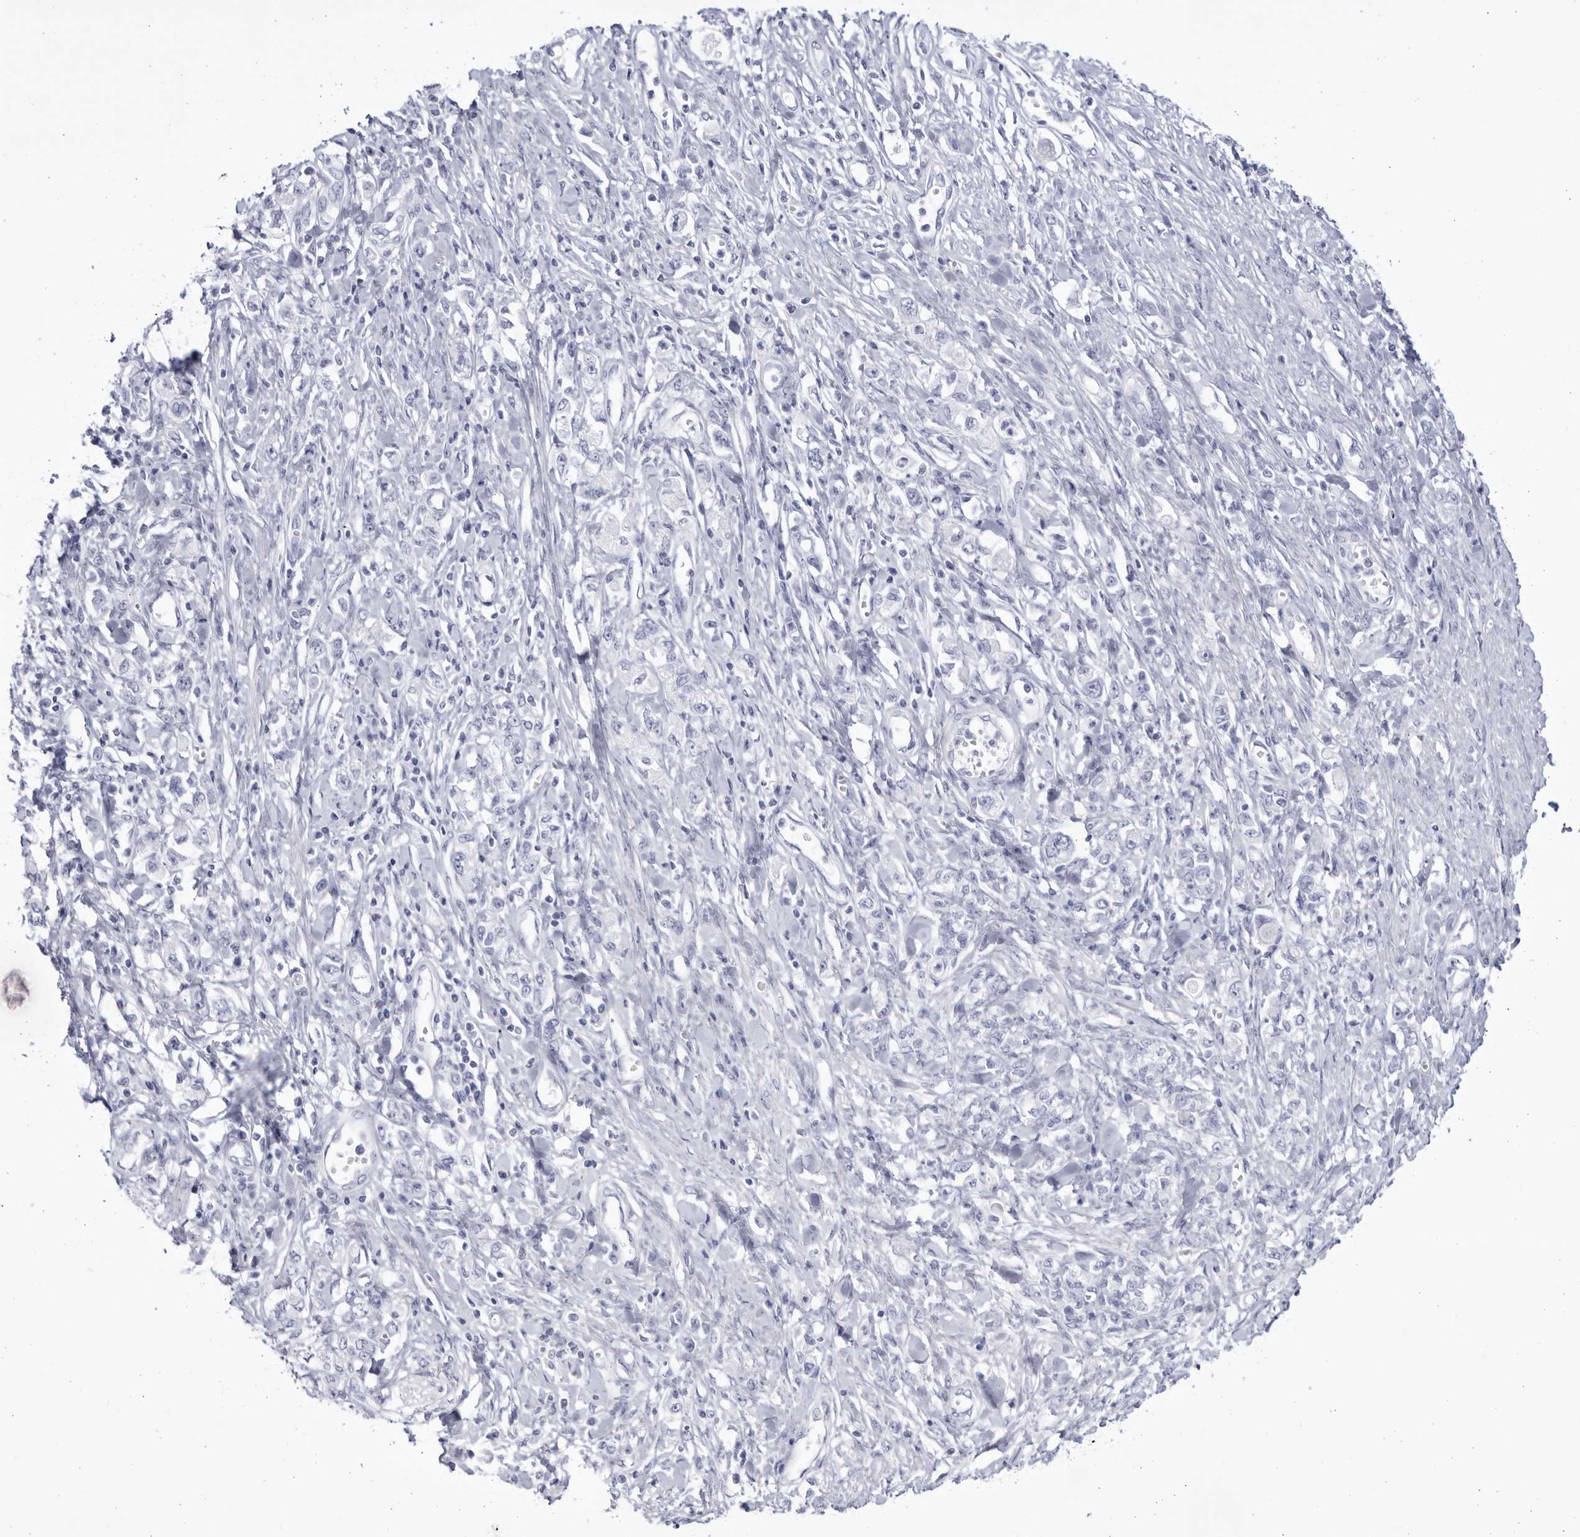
{"staining": {"intensity": "negative", "quantity": "none", "location": "none"}, "tissue": "stomach cancer", "cell_type": "Tumor cells", "image_type": "cancer", "snomed": [{"axis": "morphology", "description": "Adenocarcinoma, NOS"}, {"axis": "topography", "description": "Stomach"}], "caption": "IHC photomicrograph of stomach adenocarcinoma stained for a protein (brown), which displays no expression in tumor cells.", "gene": "CCDC181", "patient": {"sex": "female", "age": 76}}